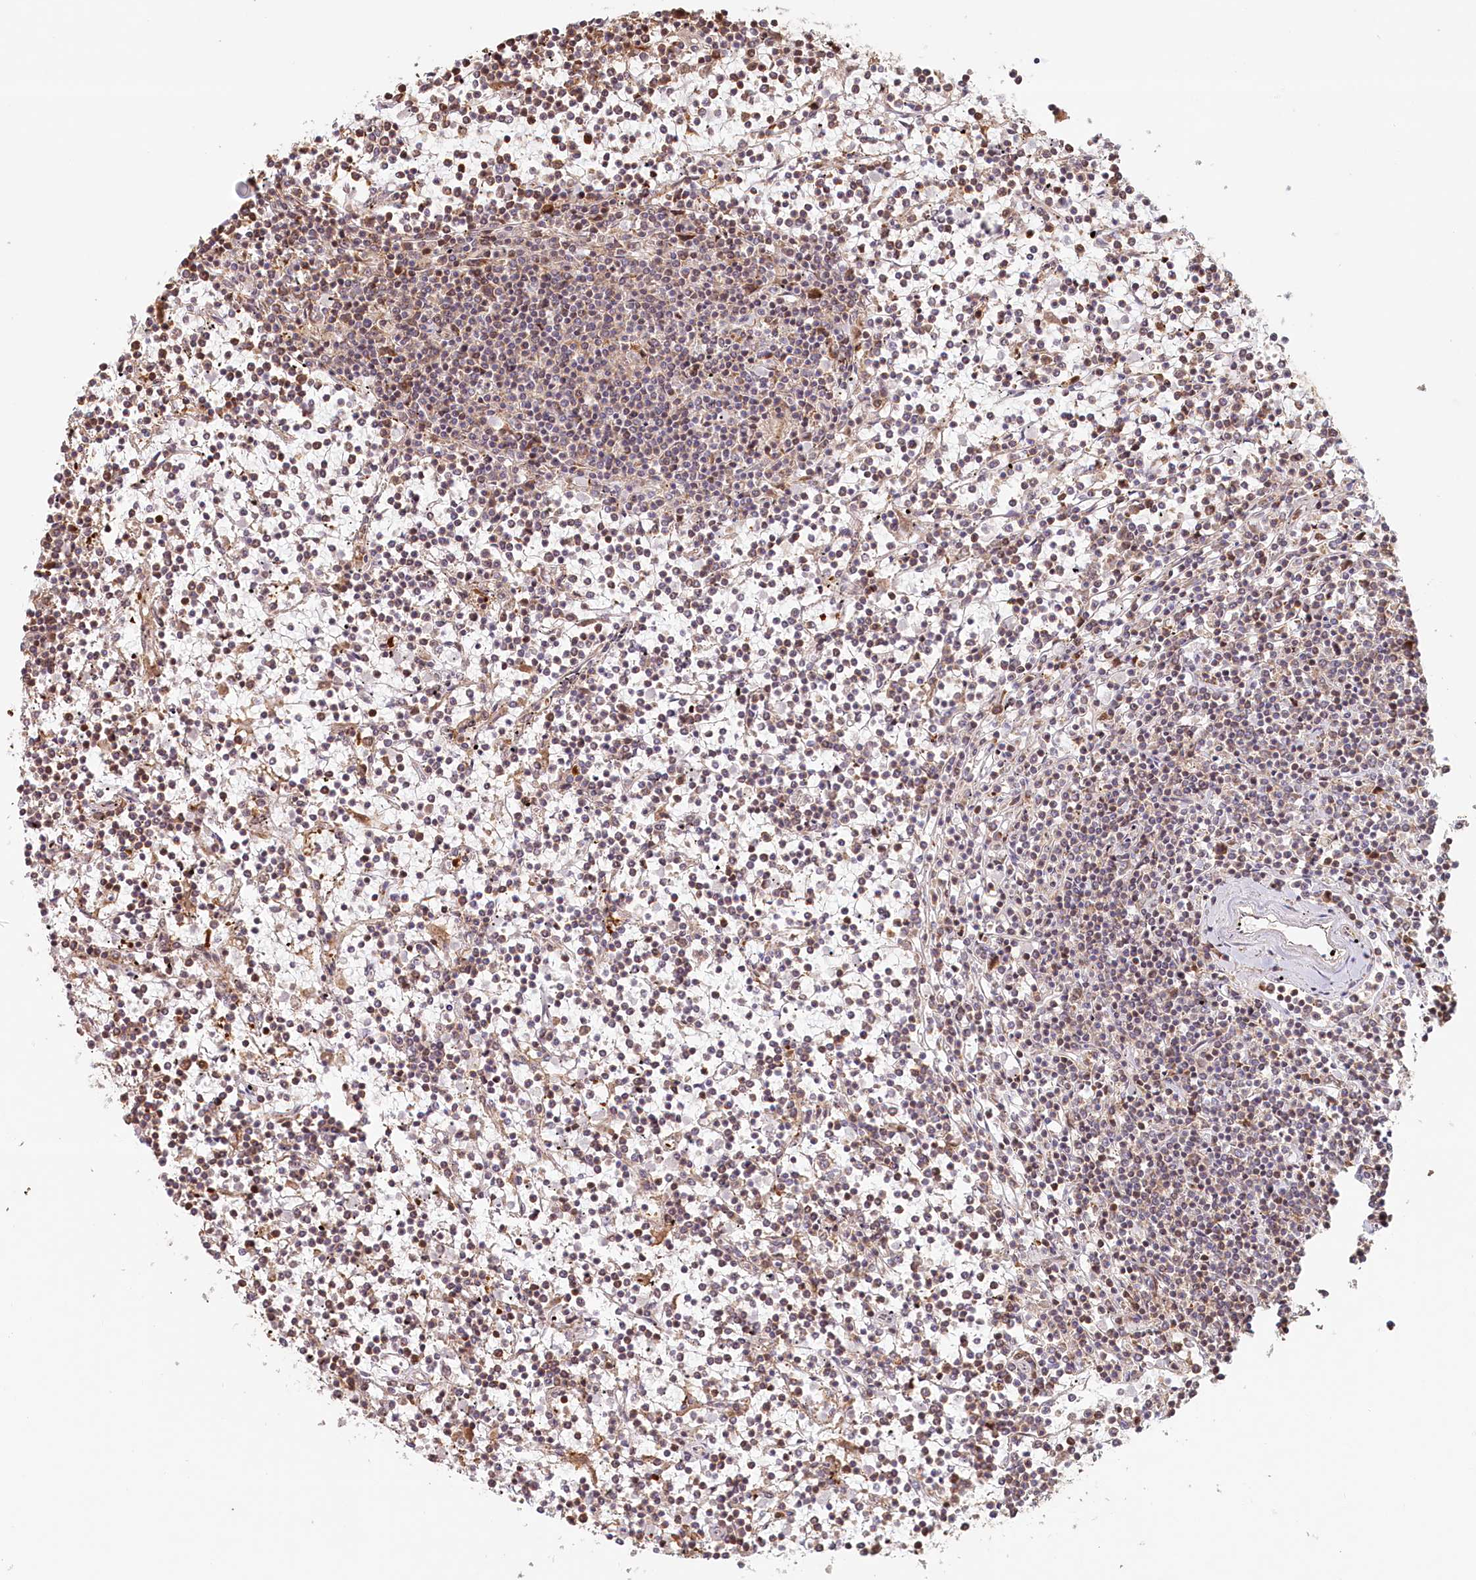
{"staining": {"intensity": "weak", "quantity": "25%-75%", "location": "cytoplasmic/membranous"}, "tissue": "lymphoma", "cell_type": "Tumor cells", "image_type": "cancer", "snomed": [{"axis": "morphology", "description": "Malignant lymphoma, non-Hodgkin's type, Low grade"}, {"axis": "topography", "description": "Spleen"}], "caption": "IHC of lymphoma exhibits low levels of weak cytoplasmic/membranous positivity in about 25%-75% of tumor cells. (DAB (3,3'-diaminobenzidine) = brown stain, brightfield microscopy at high magnification).", "gene": "HAL", "patient": {"sex": "female", "age": 19}}